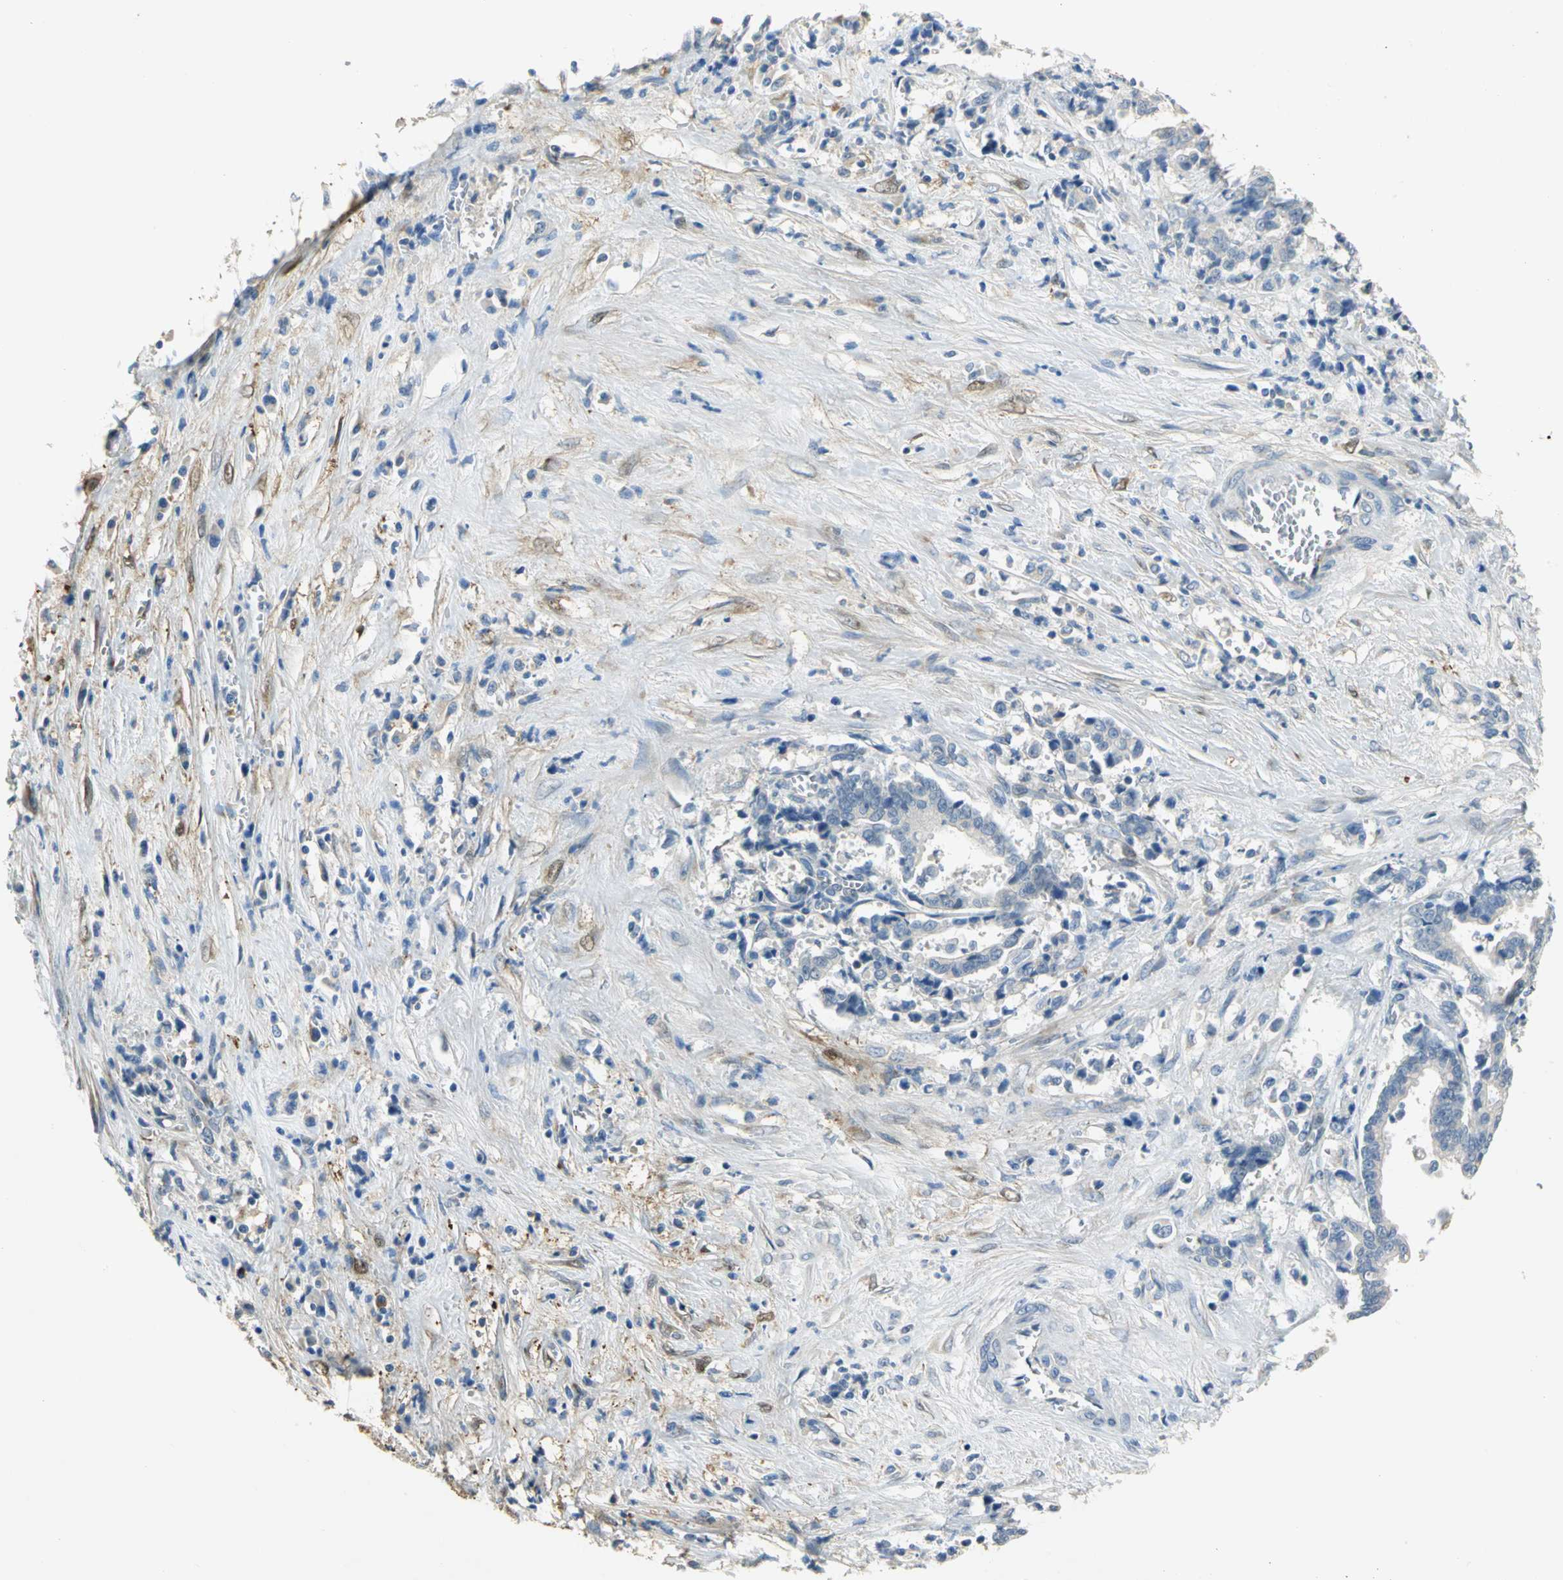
{"staining": {"intensity": "weak", "quantity": "<25%", "location": "cytoplasmic/membranous"}, "tissue": "liver cancer", "cell_type": "Tumor cells", "image_type": "cancer", "snomed": [{"axis": "morphology", "description": "Cholangiocarcinoma"}, {"axis": "topography", "description": "Liver"}], "caption": "A histopathology image of human liver cancer is negative for staining in tumor cells.", "gene": "IL17RB", "patient": {"sex": "male", "age": 57}}